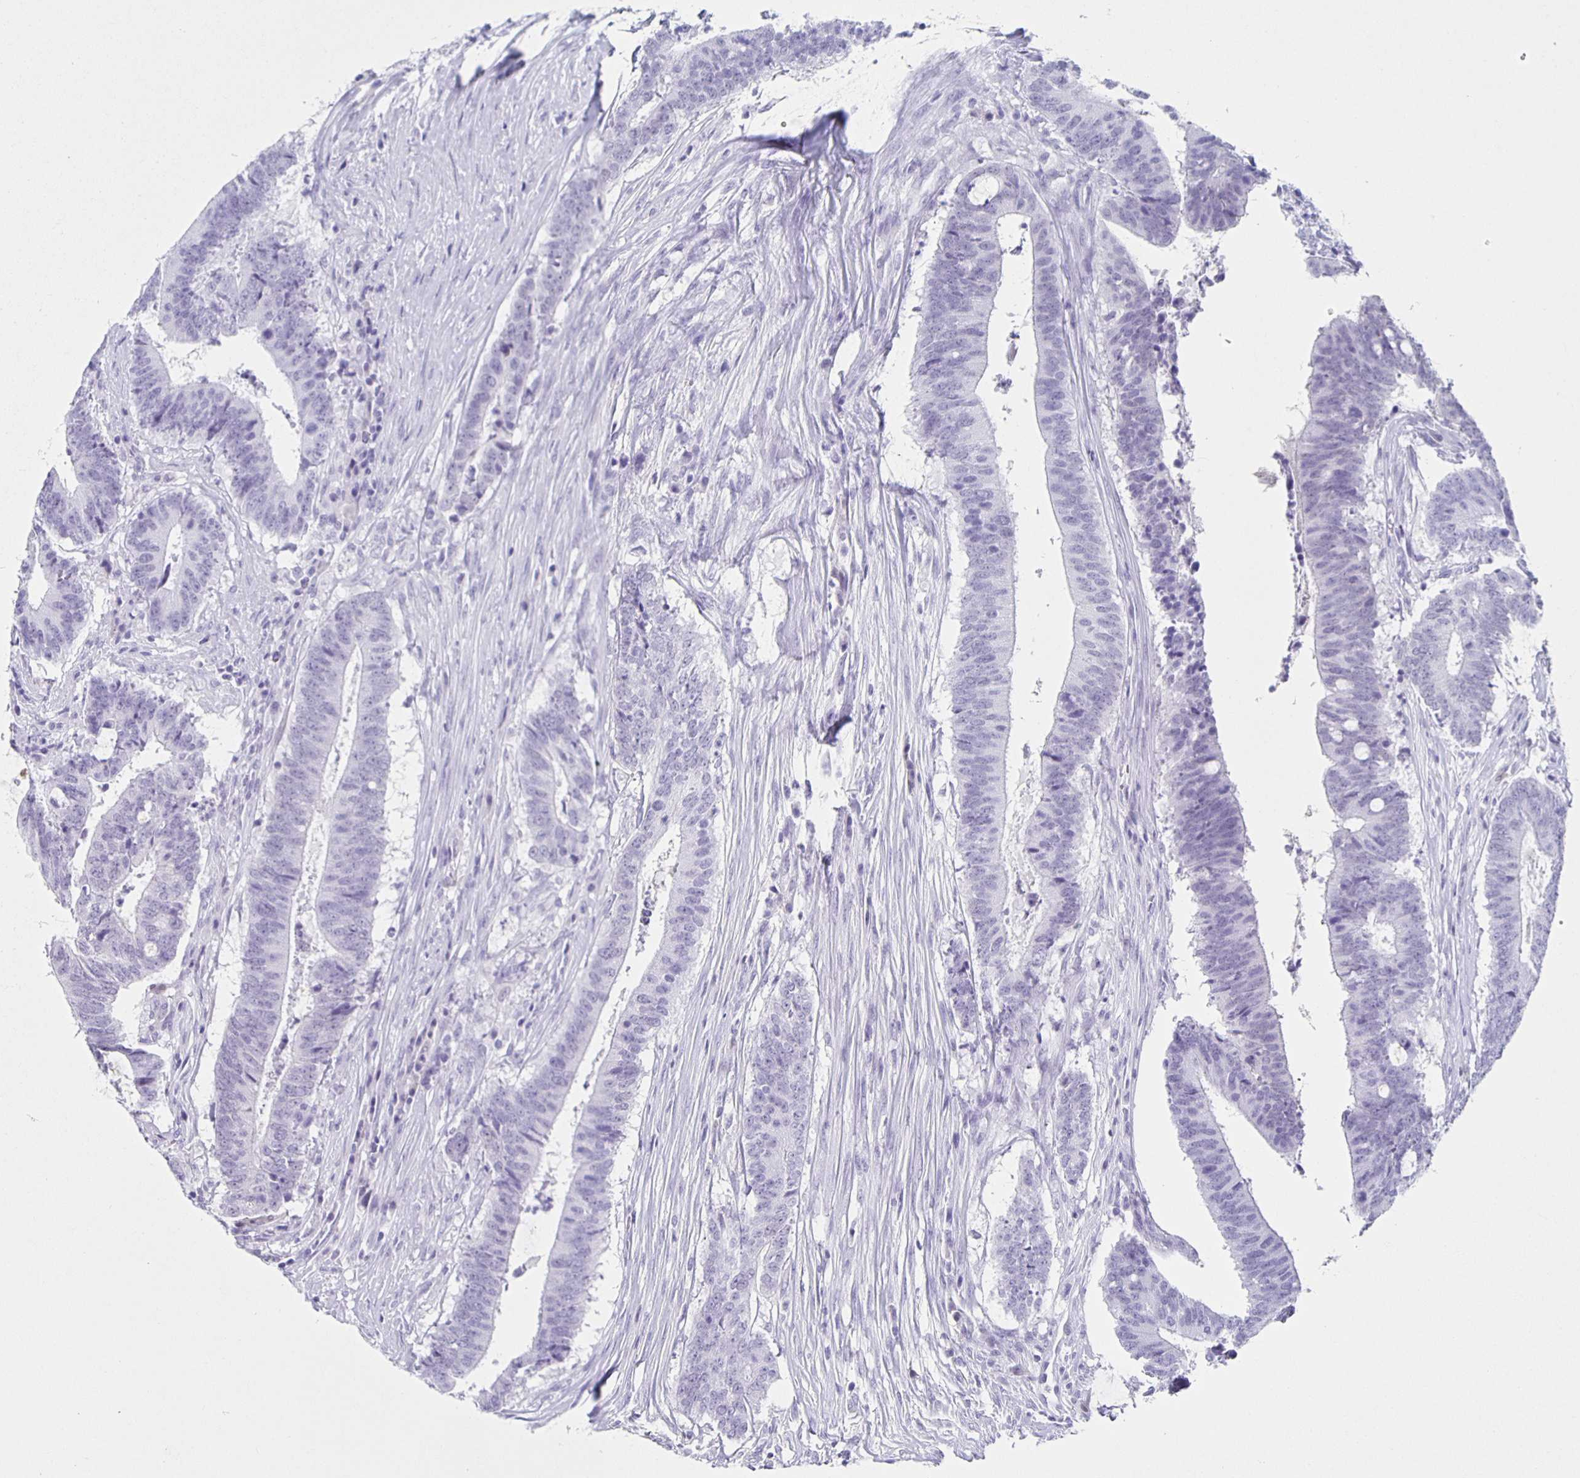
{"staining": {"intensity": "negative", "quantity": "none", "location": "none"}, "tissue": "colorectal cancer", "cell_type": "Tumor cells", "image_type": "cancer", "snomed": [{"axis": "morphology", "description": "Adenocarcinoma, NOS"}, {"axis": "topography", "description": "Colon"}], "caption": "Colorectal cancer stained for a protein using immunohistochemistry displays no expression tumor cells.", "gene": "TPPP", "patient": {"sex": "female", "age": 43}}